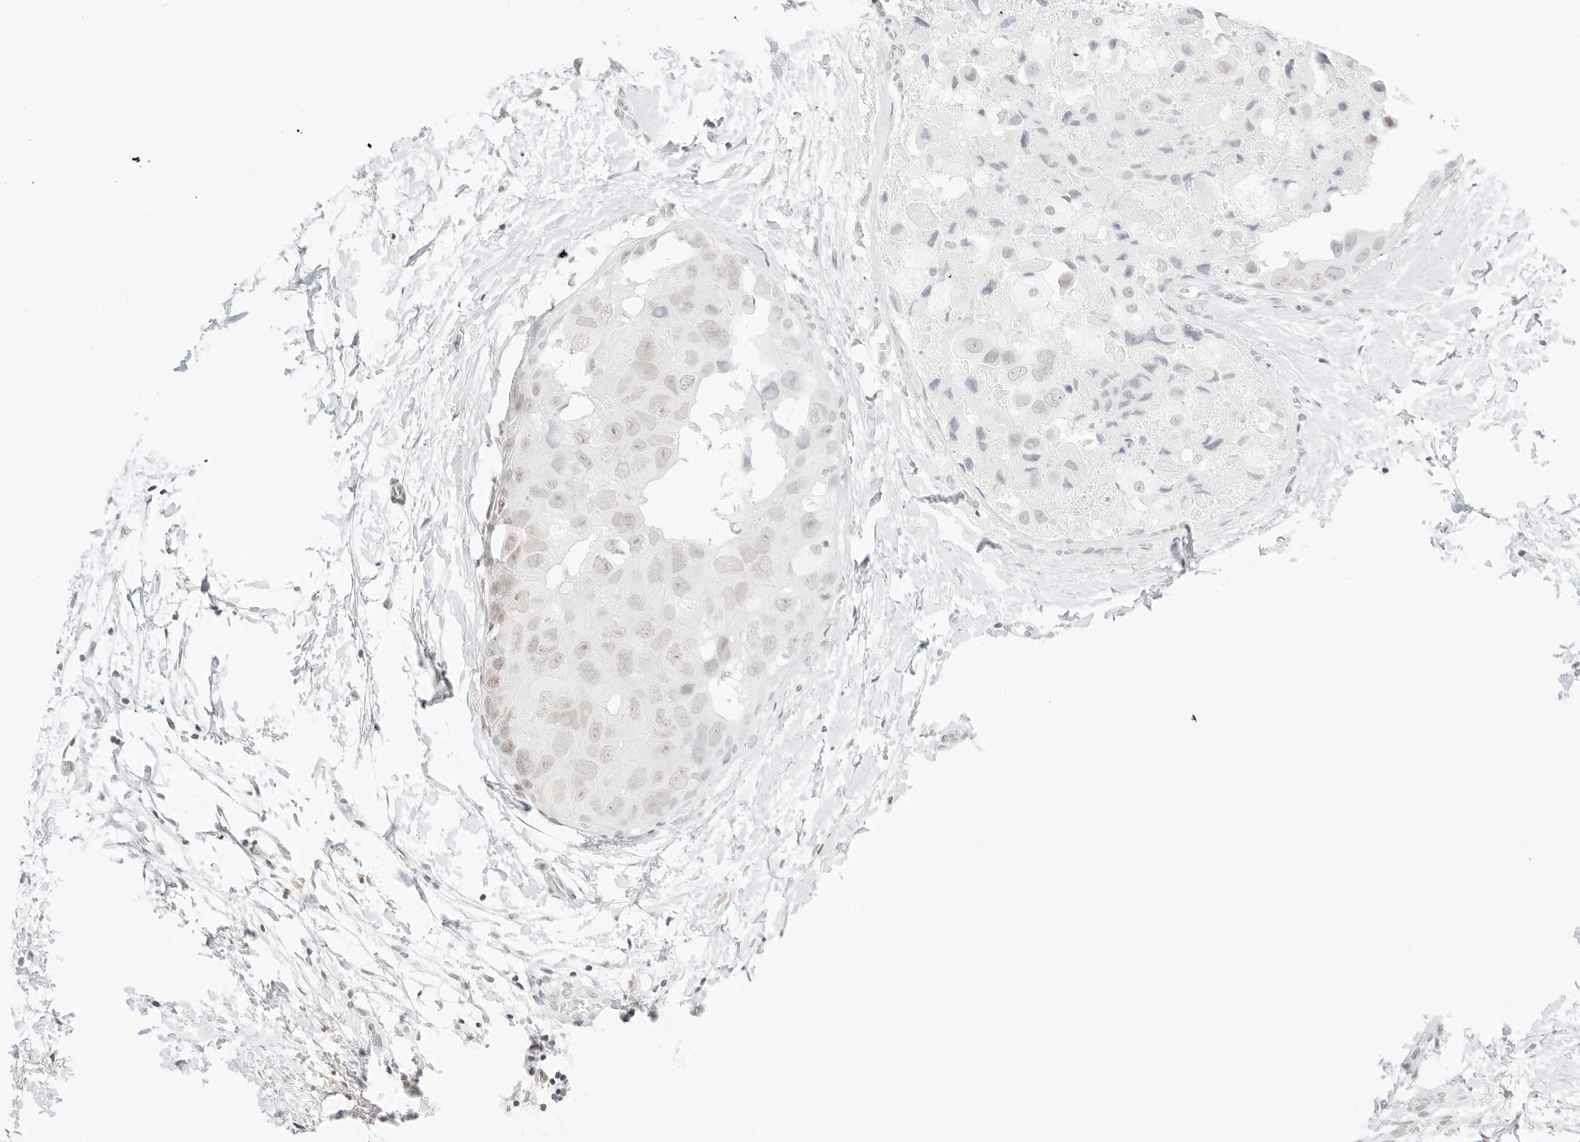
{"staining": {"intensity": "weak", "quantity": "<25%", "location": "nuclear"}, "tissue": "breast cancer", "cell_type": "Tumor cells", "image_type": "cancer", "snomed": [{"axis": "morphology", "description": "Duct carcinoma"}, {"axis": "topography", "description": "Breast"}], "caption": "The IHC micrograph has no significant positivity in tumor cells of breast cancer (invasive ductal carcinoma) tissue.", "gene": "FBLN5", "patient": {"sex": "female", "age": 62}}